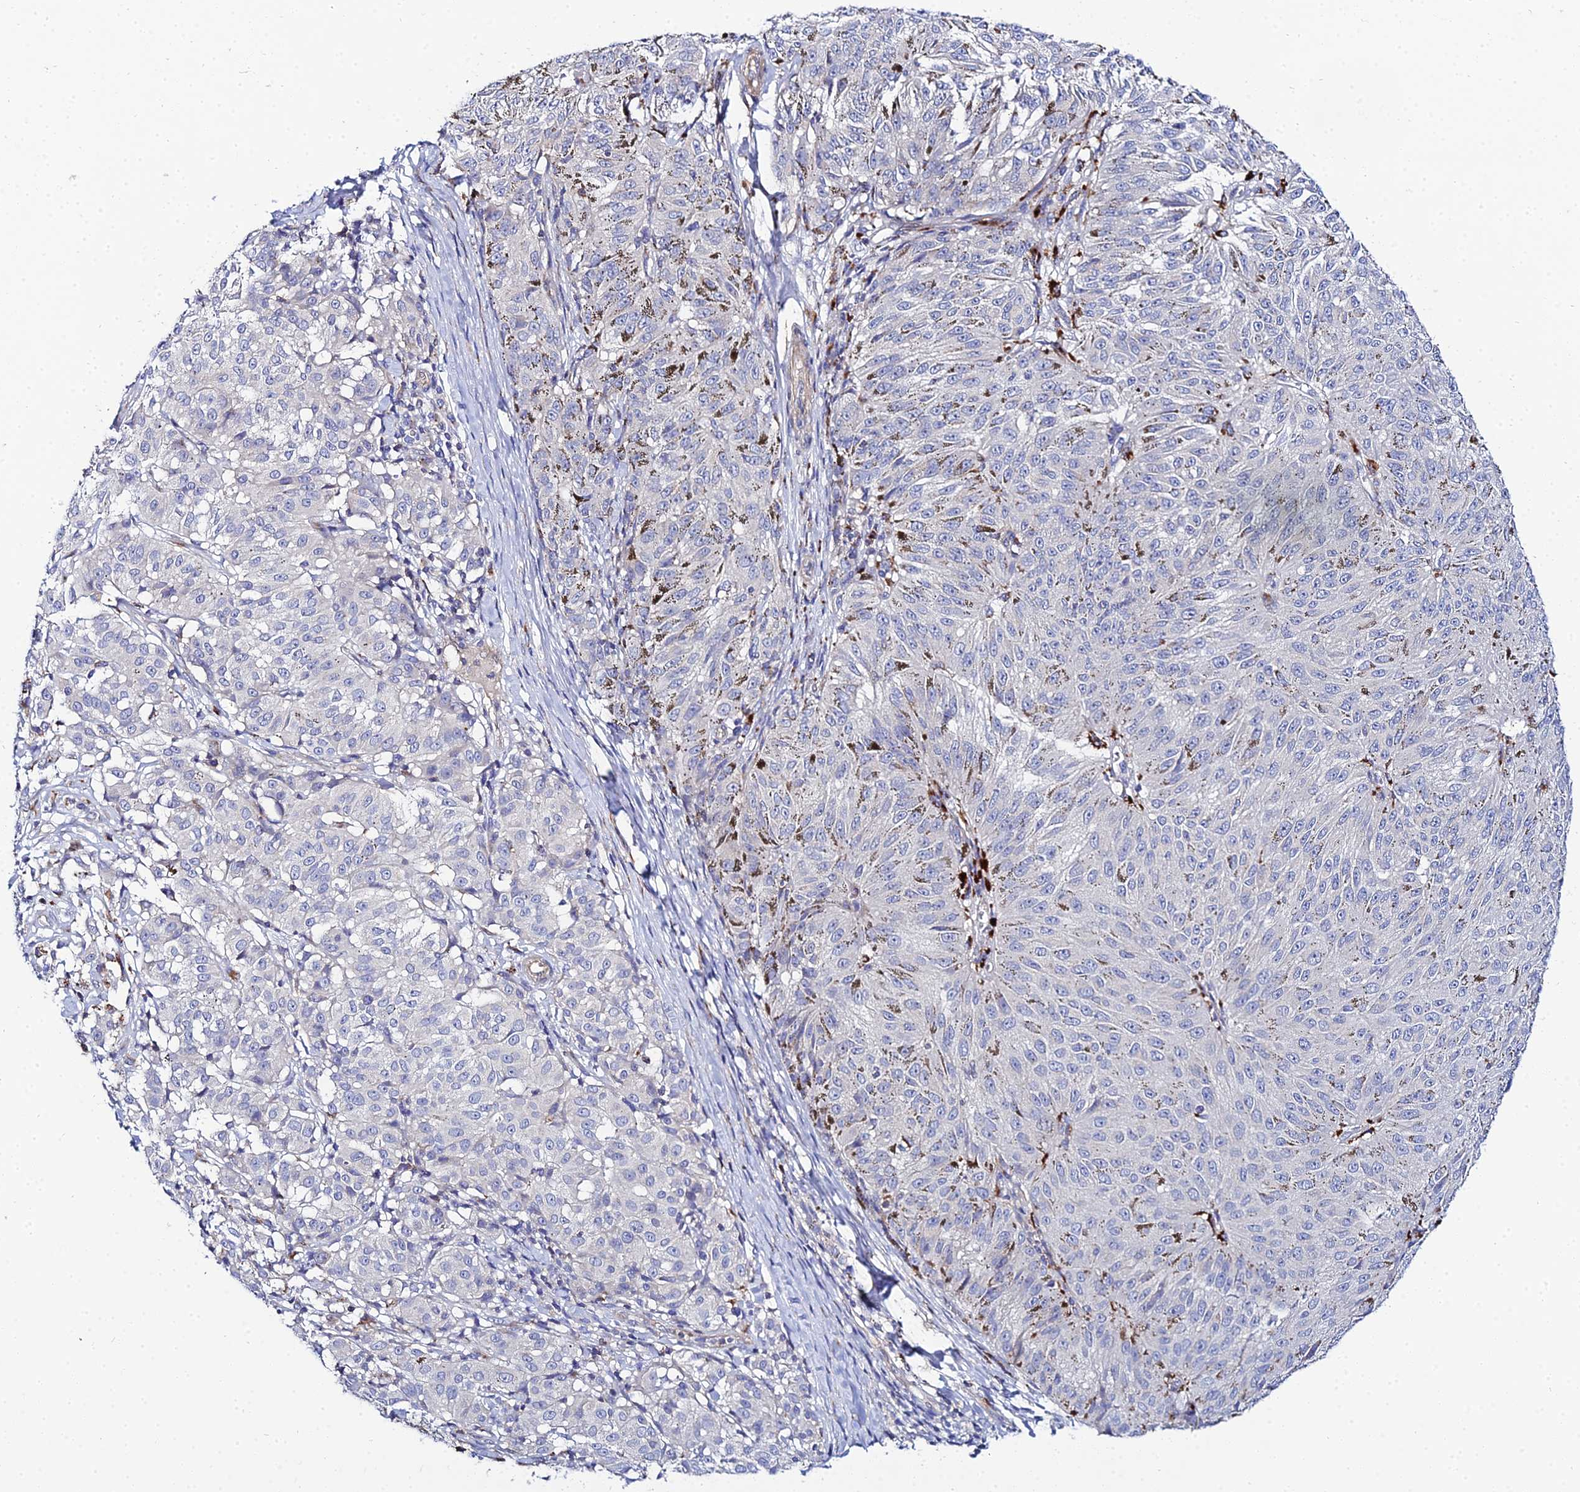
{"staining": {"intensity": "negative", "quantity": "none", "location": "none"}, "tissue": "melanoma", "cell_type": "Tumor cells", "image_type": "cancer", "snomed": [{"axis": "morphology", "description": "Malignant melanoma, NOS"}, {"axis": "topography", "description": "Skin"}], "caption": "DAB immunohistochemical staining of human melanoma exhibits no significant staining in tumor cells.", "gene": "APOBEC3H", "patient": {"sex": "female", "age": 72}}